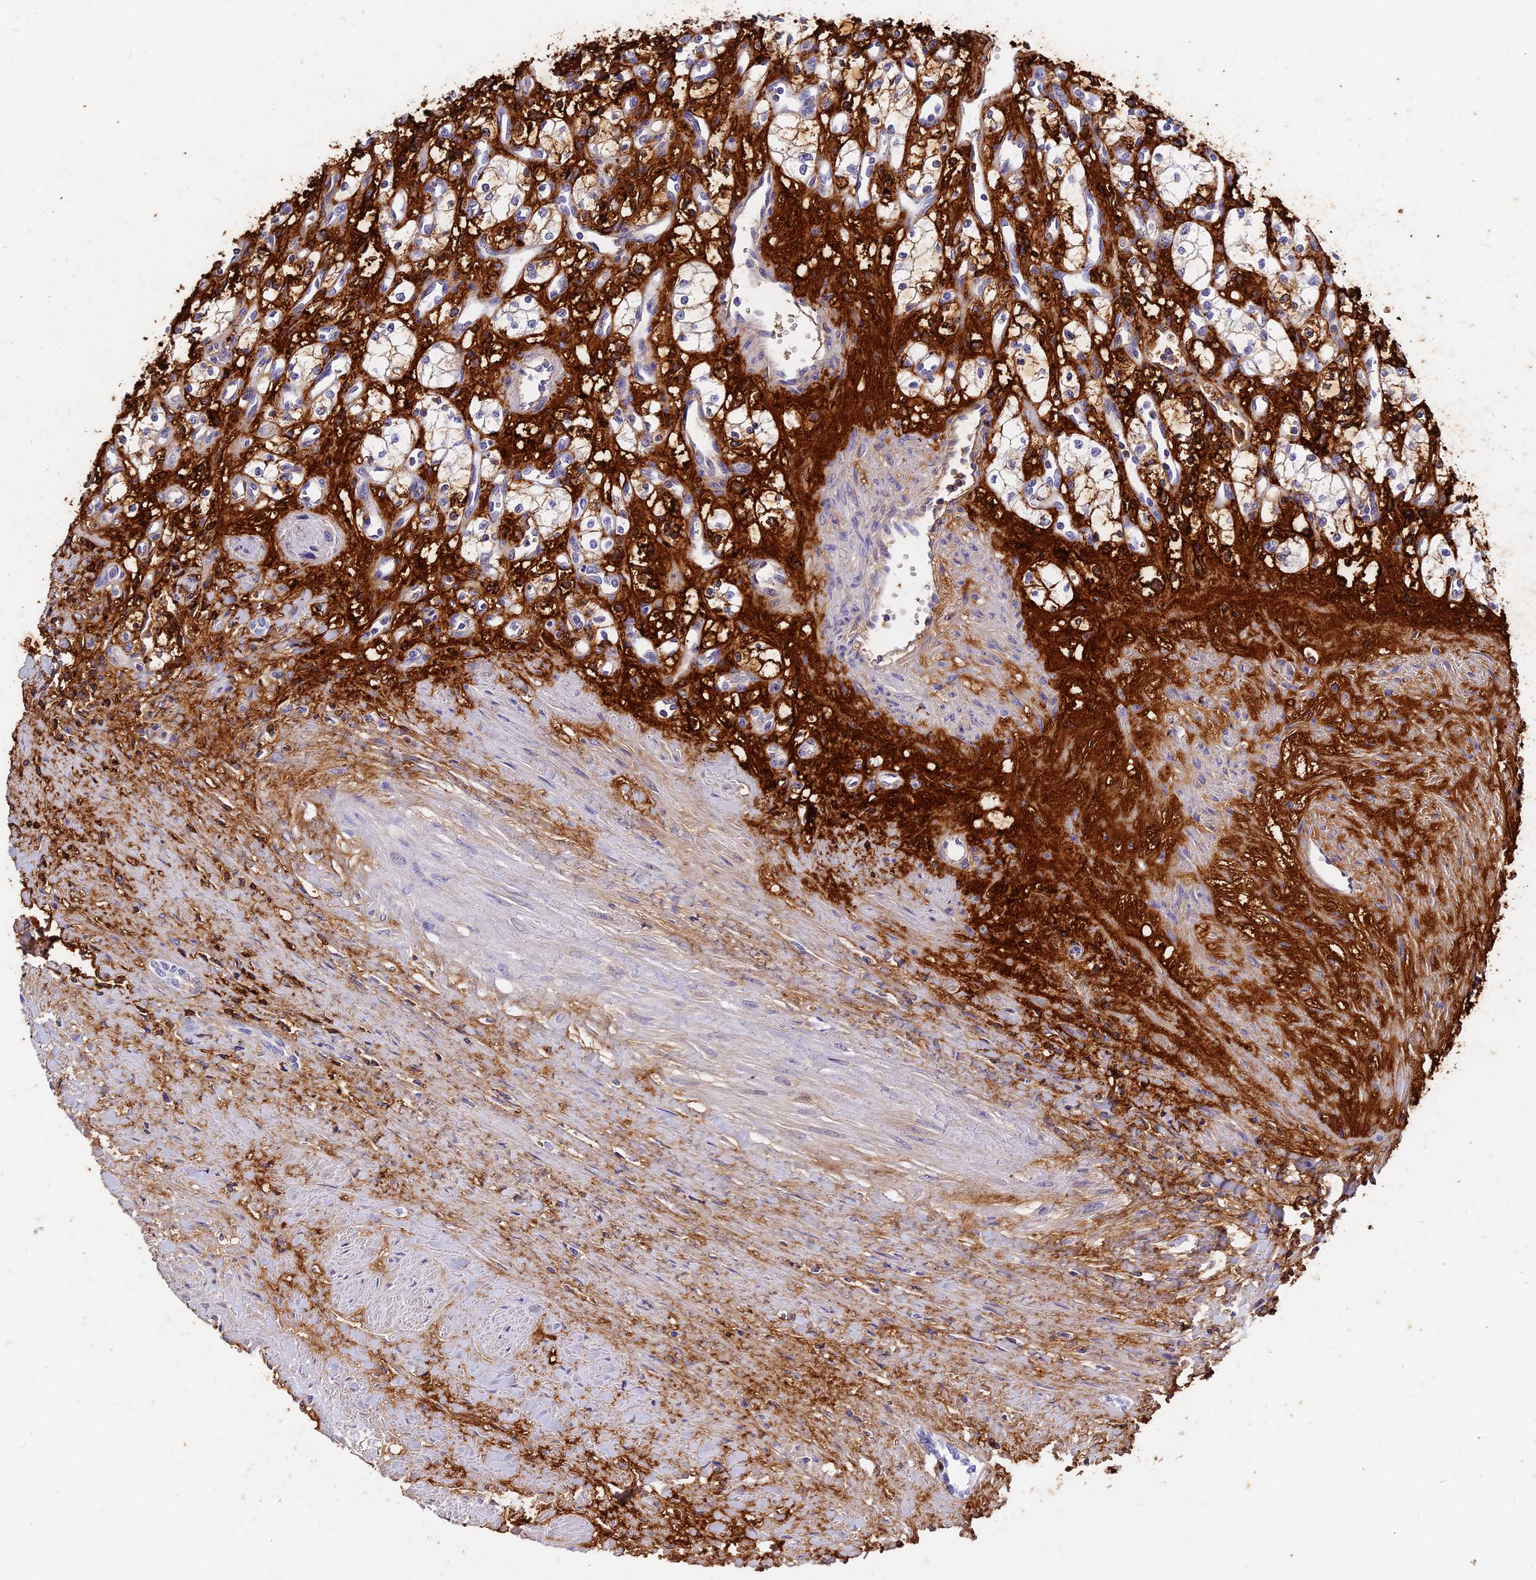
{"staining": {"intensity": "negative", "quantity": "none", "location": "none"}, "tissue": "renal cancer", "cell_type": "Tumor cells", "image_type": "cancer", "snomed": [{"axis": "morphology", "description": "Adenocarcinoma, NOS"}, {"axis": "topography", "description": "Kidney"}], "caption": "Tumor cells are negative for protein expression in human renal cancer.", "gene": "ITIH1", "patient": {"sex": "male", "age": 59}}